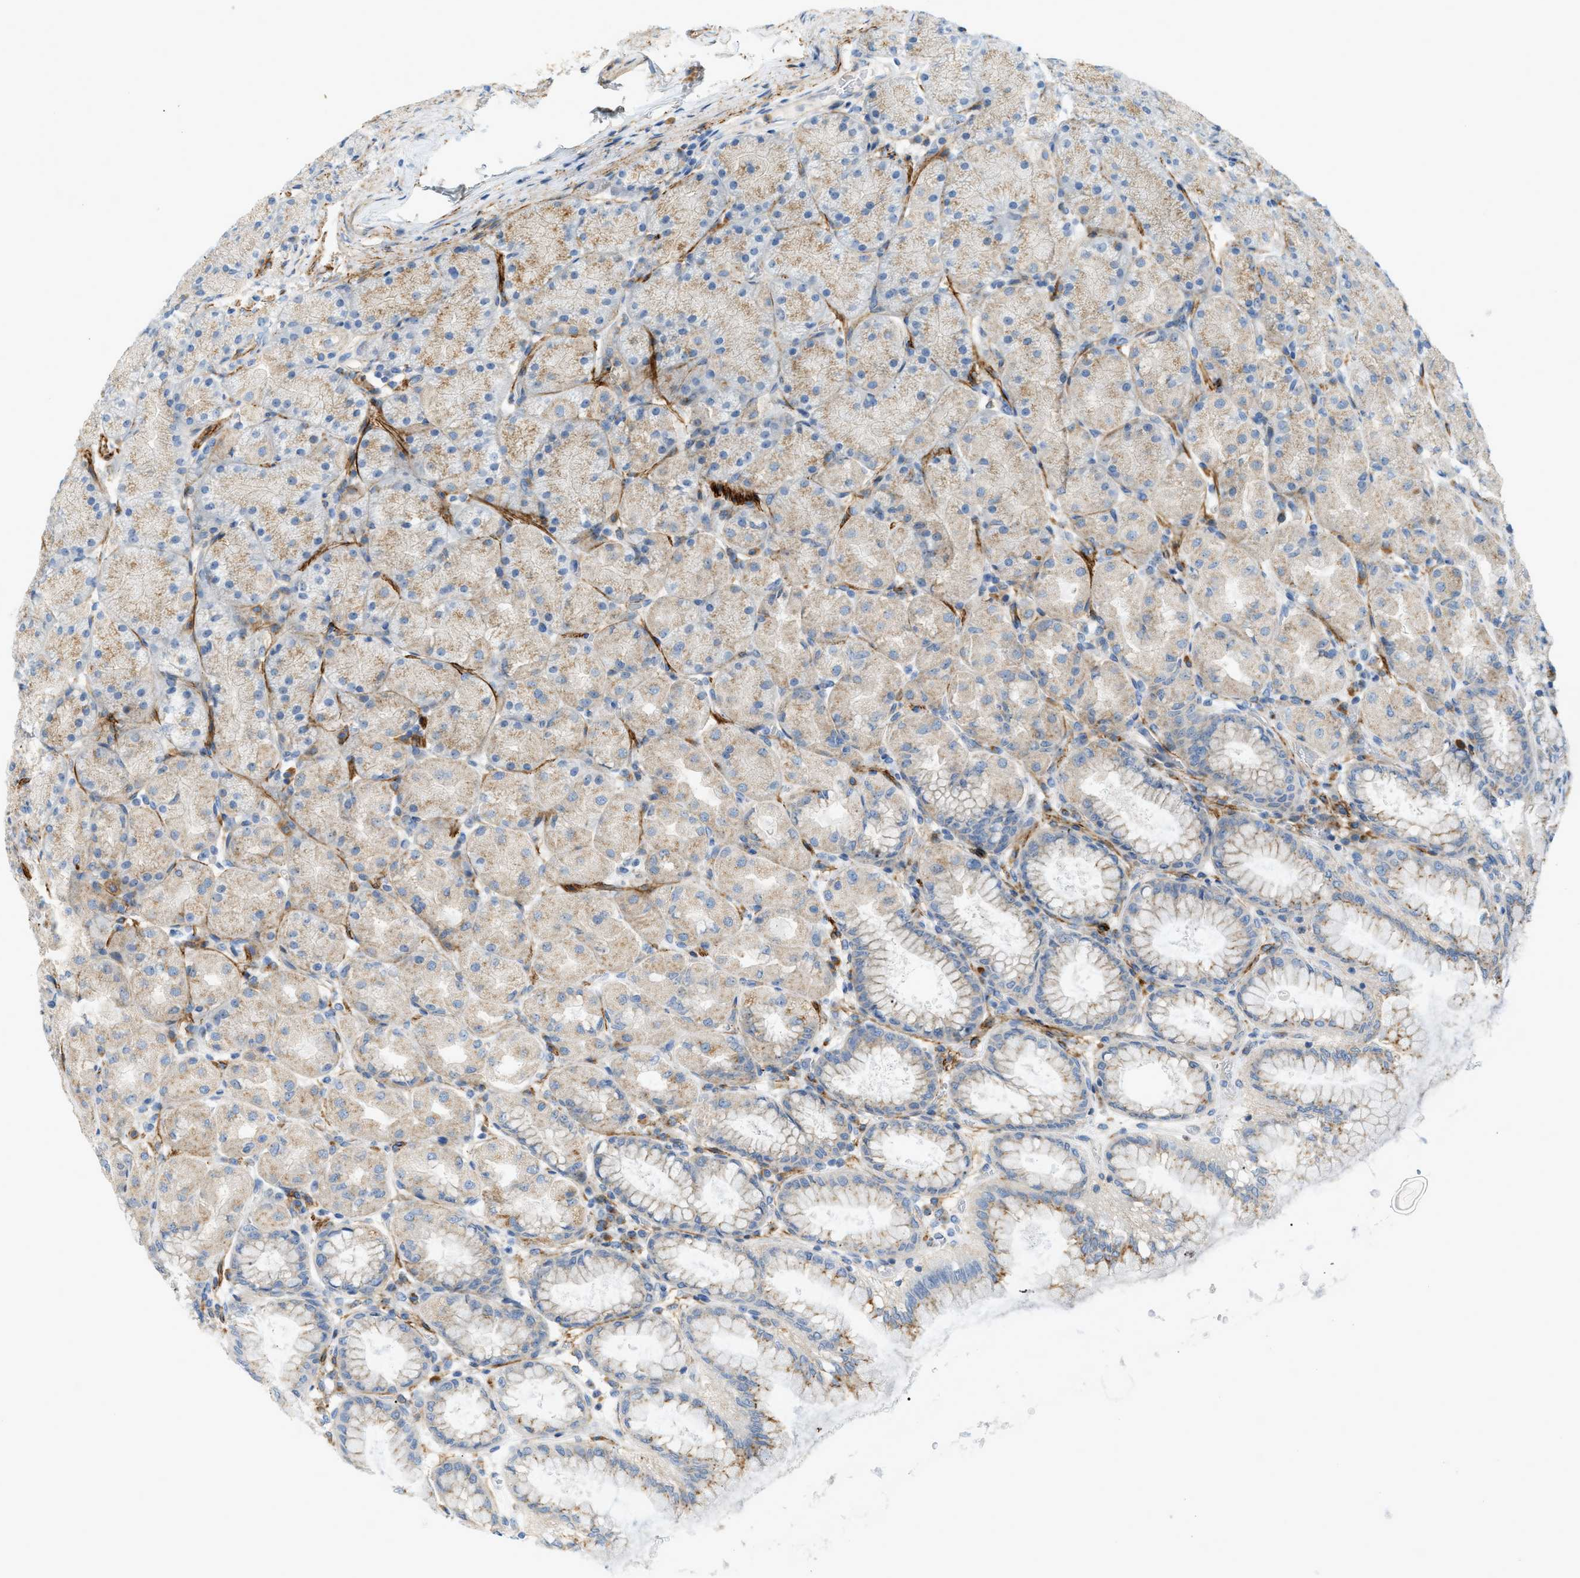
{"staining": {"intensity": "moderate", "quantity": "25%-75%", "location": "cytoplasmic/membranous"}, "tissue": "stomach", "cell_type": "Glandular cells", "image_type": "normal", "snomed": [{"axis": "morphology", "description": "Normal tissue, NOS"}, {"axis": "topography", "description": "Stomach, upper"}], "caption": "Protein staining of benign stomach demonstrates moderate cytoplasmic/membranous positivity in approximately 25%-75% of glandular cells. (DAB (3,3'-diaminobenzidine) IHC with brightfield microscopy, high magnification).", "gene": "LMBRD1", "patient": {"sex": "female", "age": 56}}